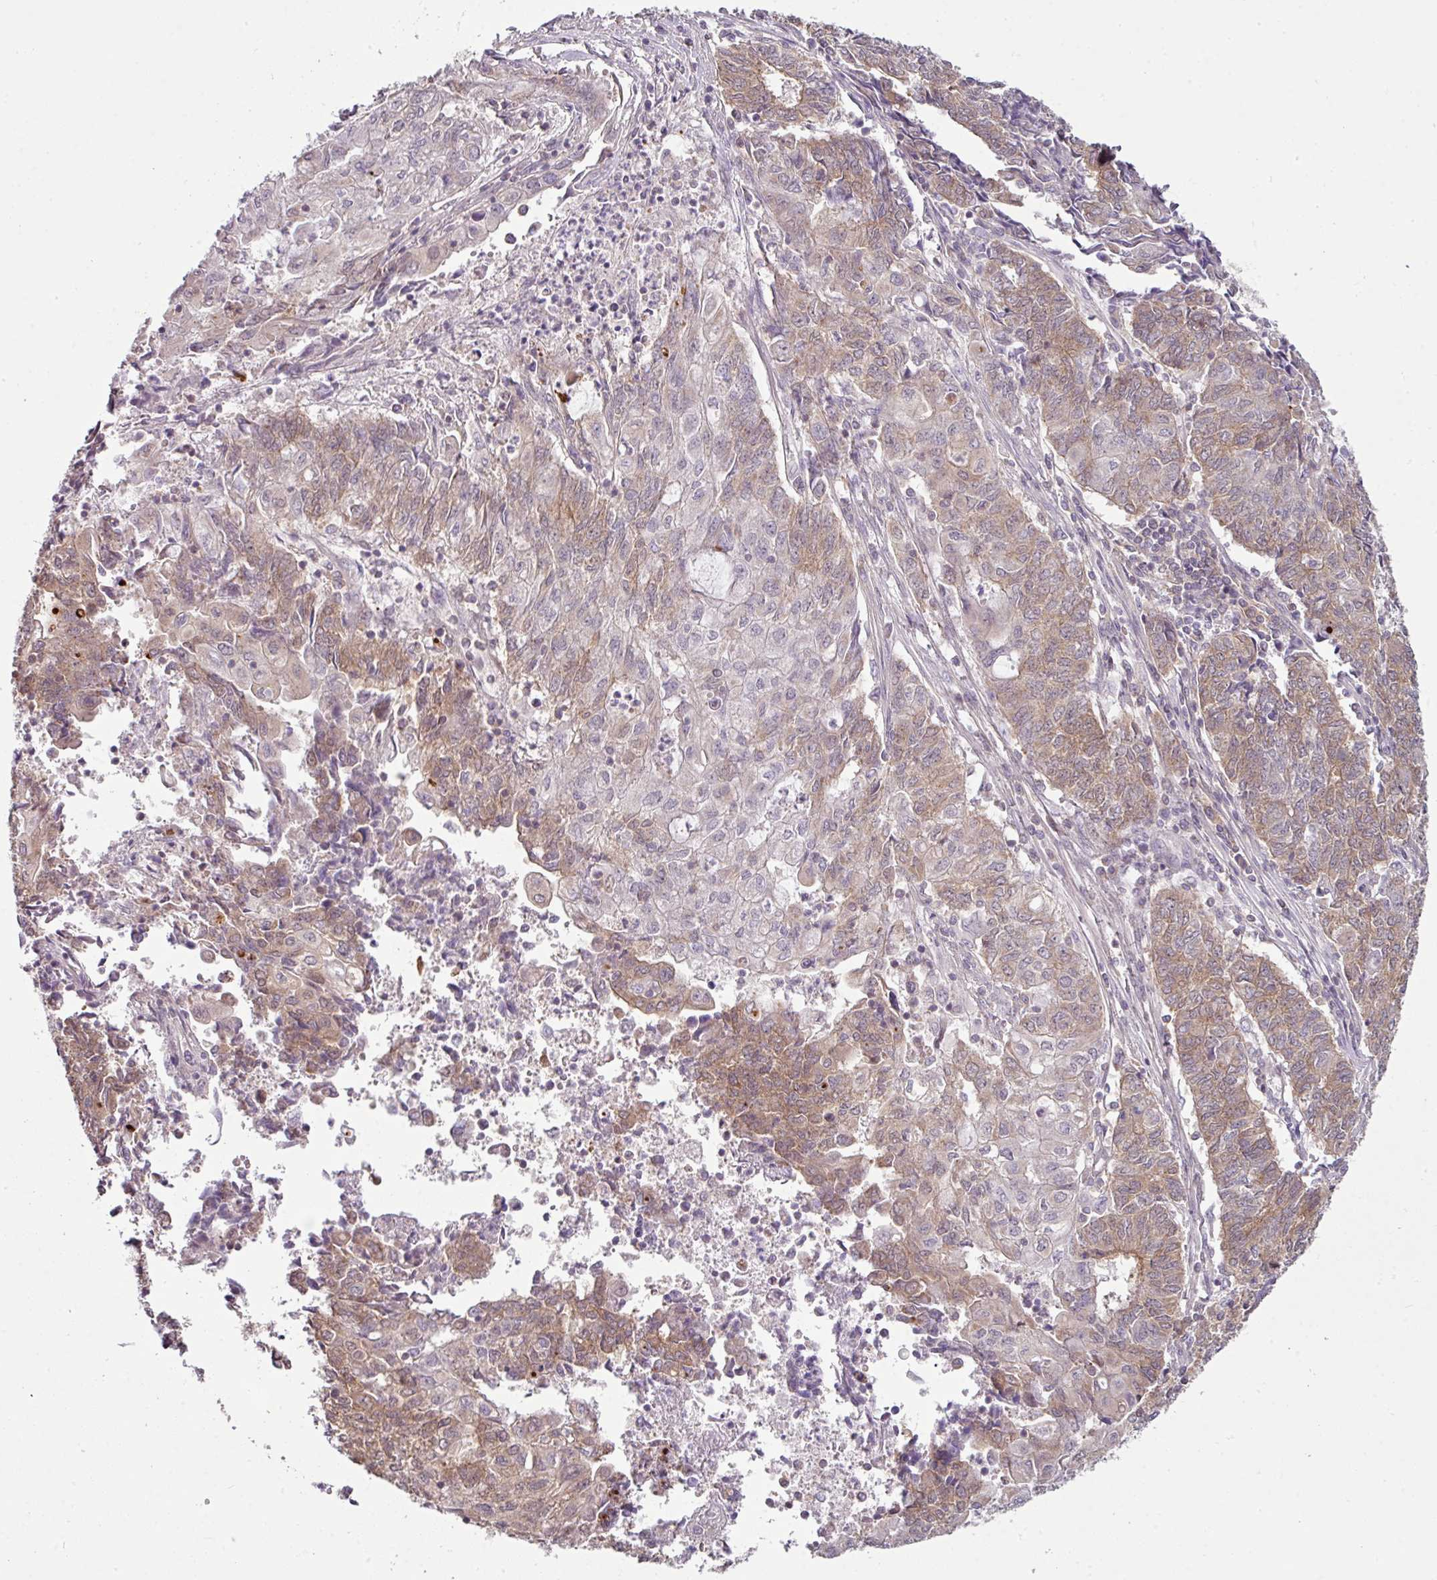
{"staining": {"intensity": "weak", "quantity": "25%-75%", "location": "cytoplasmic/membranous"}, "tissue": "endometrial cancer", "cell_type": "Tumor cells", "image_type": "cancer", "snomed": [{"axis": "morphology", "description": "Adenocarcinoma, NOS"}, {"axis": "topography", "description": "Endometrium"}], "caption": "Immunohistochemical staining of human adenocarcinoma (endometrial) demonstrates low levels of weak cytoplasmic/membranous protein expression in approximately 25%-75% of tumor cells.", "gene": "DERPC", "patient": {"sex": "female", "age": 54}}